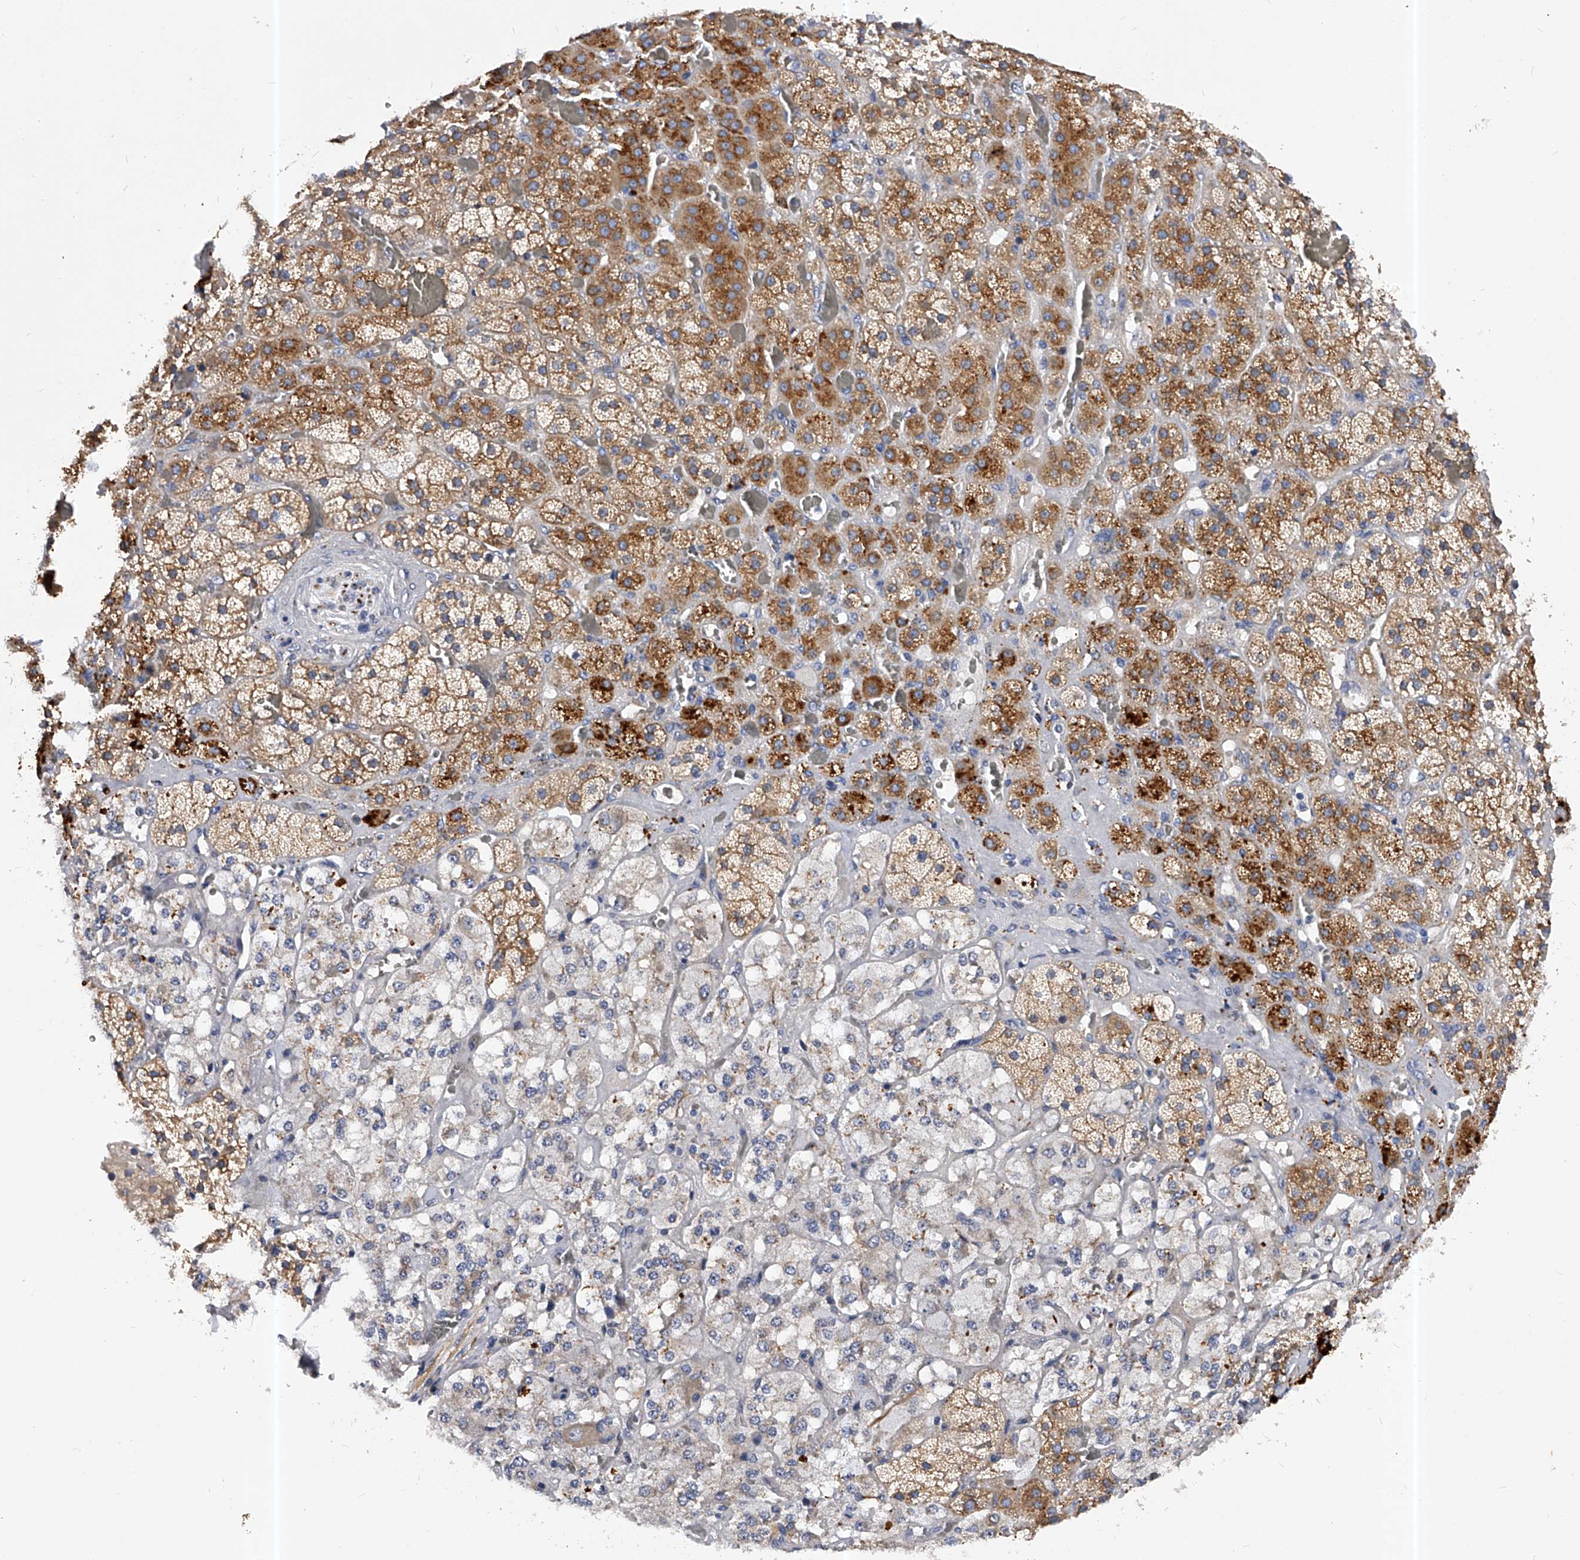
{"staining": {"intensity": "moderate", "quantity": ">75%", "location": "cytoplasmic/membranous"}, "tissue": "adrenal gland", "cell_type": "Glandular cells", "image_type": "normal", "snomed": [{"axis": "morphology", "description": "Normal tissue, NOS"}, {"axis": "topography", "description": "Adrenal gland"}], "caption": "Moderate cytoplasmic/membranous protein staining is appreciated in about >75% of glandular cells in adrenal gland. Immunohistochemistry stains the protein in brown and the nuclei are stained blue.", "gene": "PPP5C", "patient": {"sex": "male", "age": 57}}